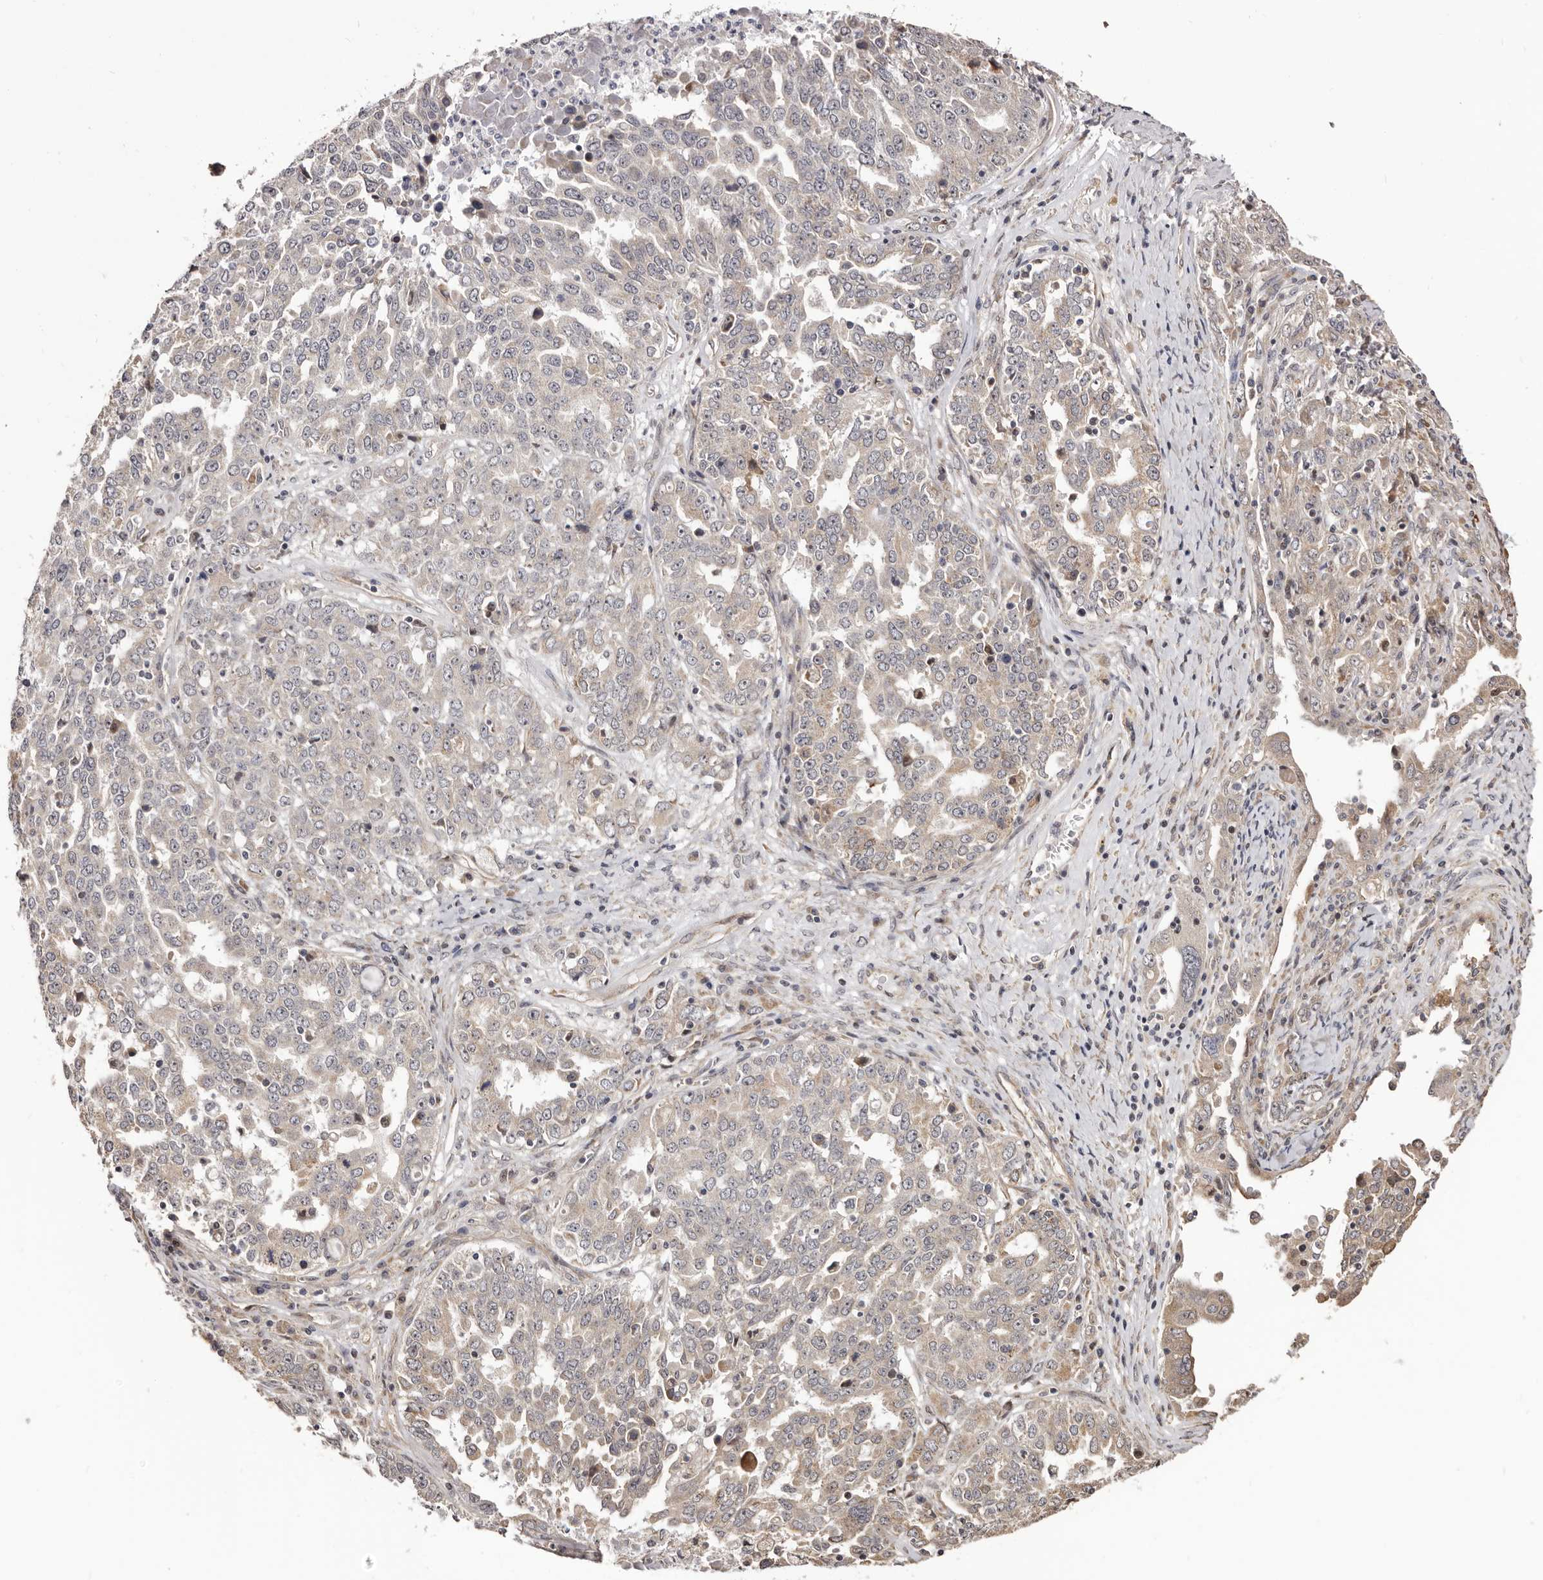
{"staining": {"intensity": "weak", "quantity": "<25%", "location": "cytoplasmic/membranous"}, "tissue": "ovarian cancer", "cell_type": "Tumor cells", "image_type": "cancer", "snomed": [{"axis": "morphology", "description": "Carcinoma, endometroid"}, {"axis": "topography", "description": "Ovary"}], "caption": "Immunohistochemical staining of human ovarian cancer (endometroid carcinoma) shows no significant expression in tumor cells.", "gene": "NOL12", "patient": {"sex": "female", "age": 62}}